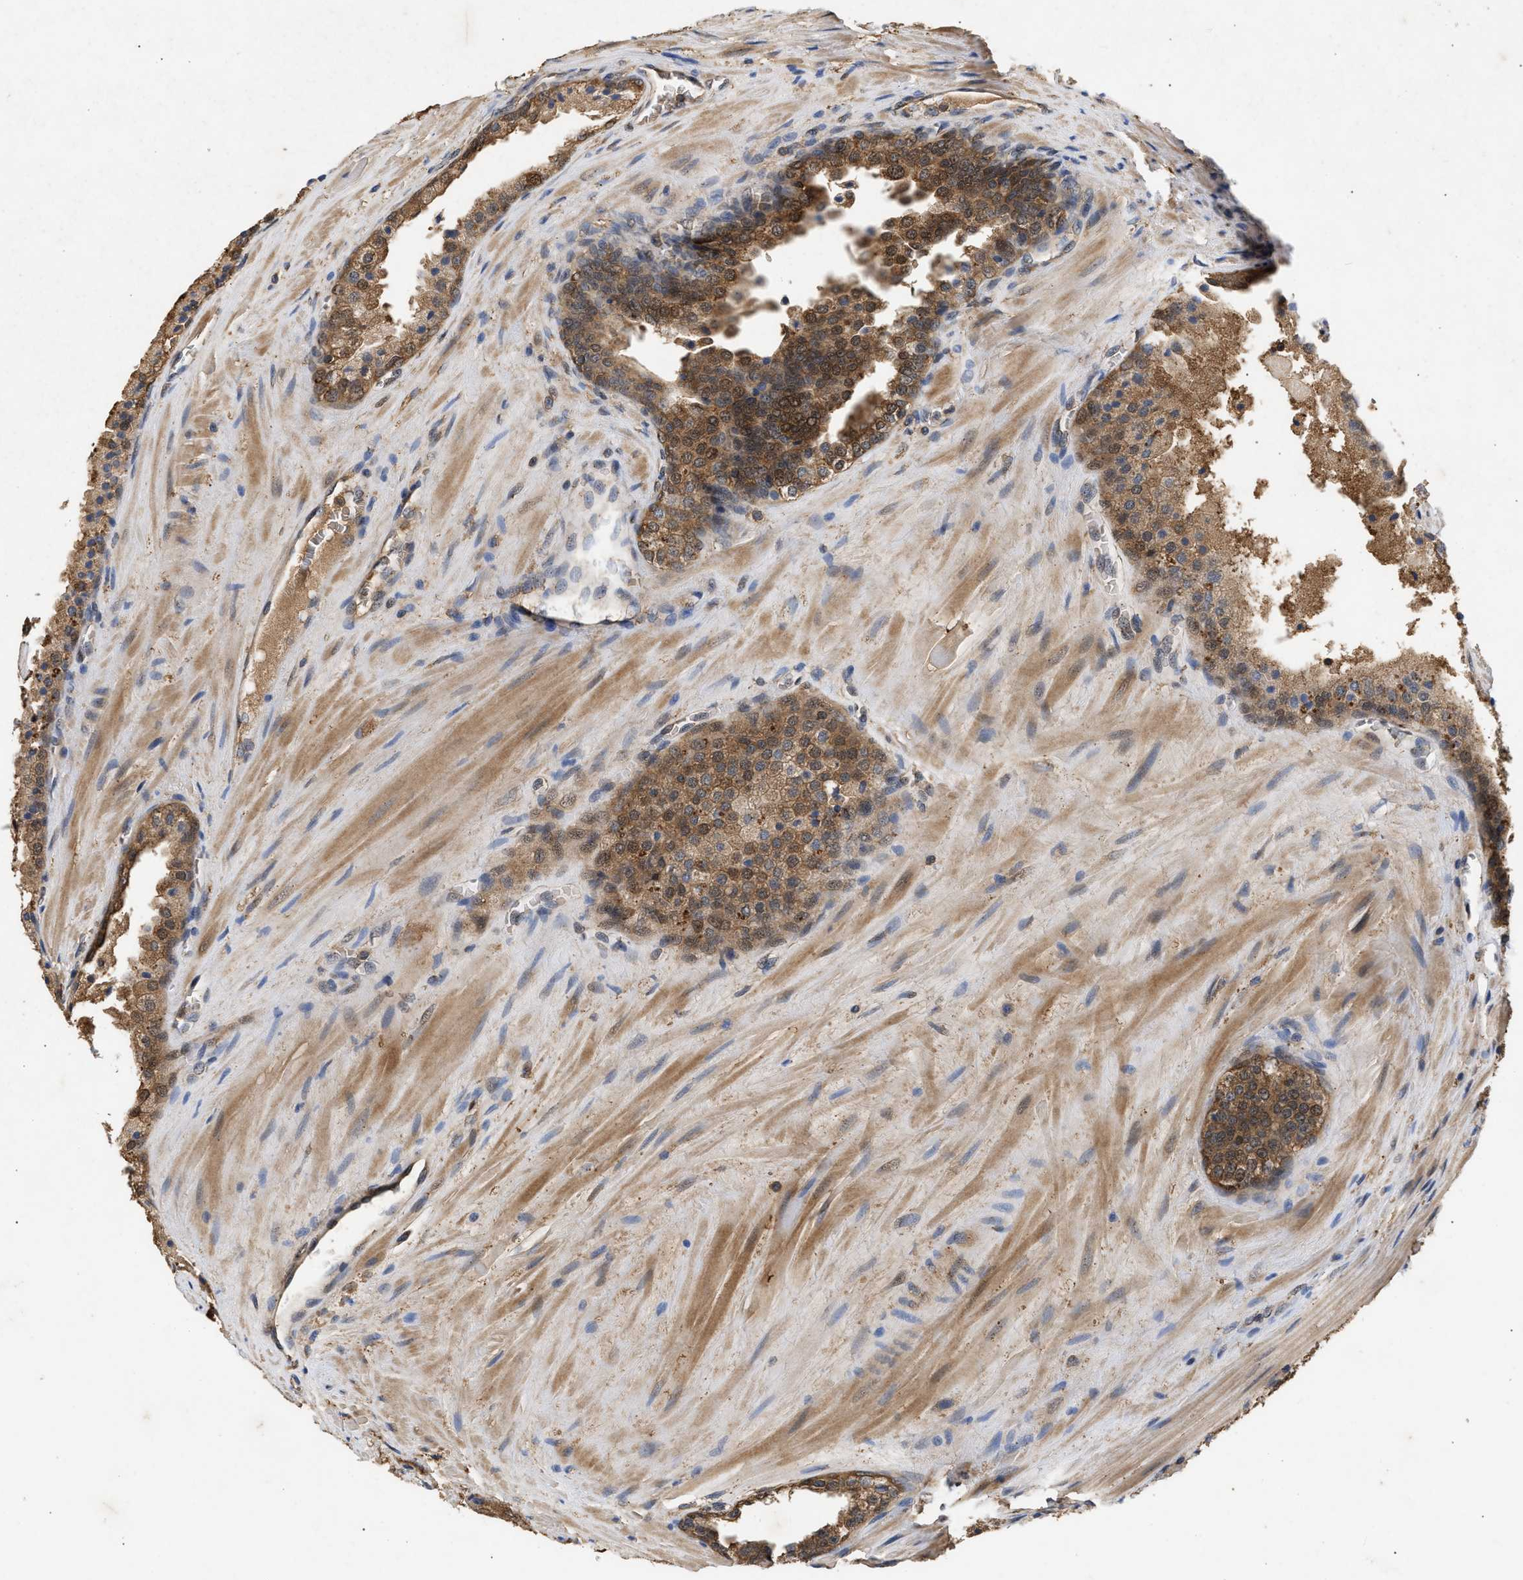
{"staining": {"intensity": "moderate", "quantity": ">75%", "location": "cytoplasmic/membranous,nuclear"}, "tissue": "prostate cancer", "cell_type": "Tumor cells", "image_type": "cancer", "snomed": [{"axis": "morphology", "description": "Adenocarcinoma, High grade"}, {"axis": "topography", "description": "Prostate"}], "caption": "The histopathology image shows immunohistochemical staining of prostate cancer. There is moderate cytoplasmic/membranous and nuclear expression is identified in approximately >75% of tumor cells.", "gene": "FITM1", "patient": {"sex": "male", "age": 65}}